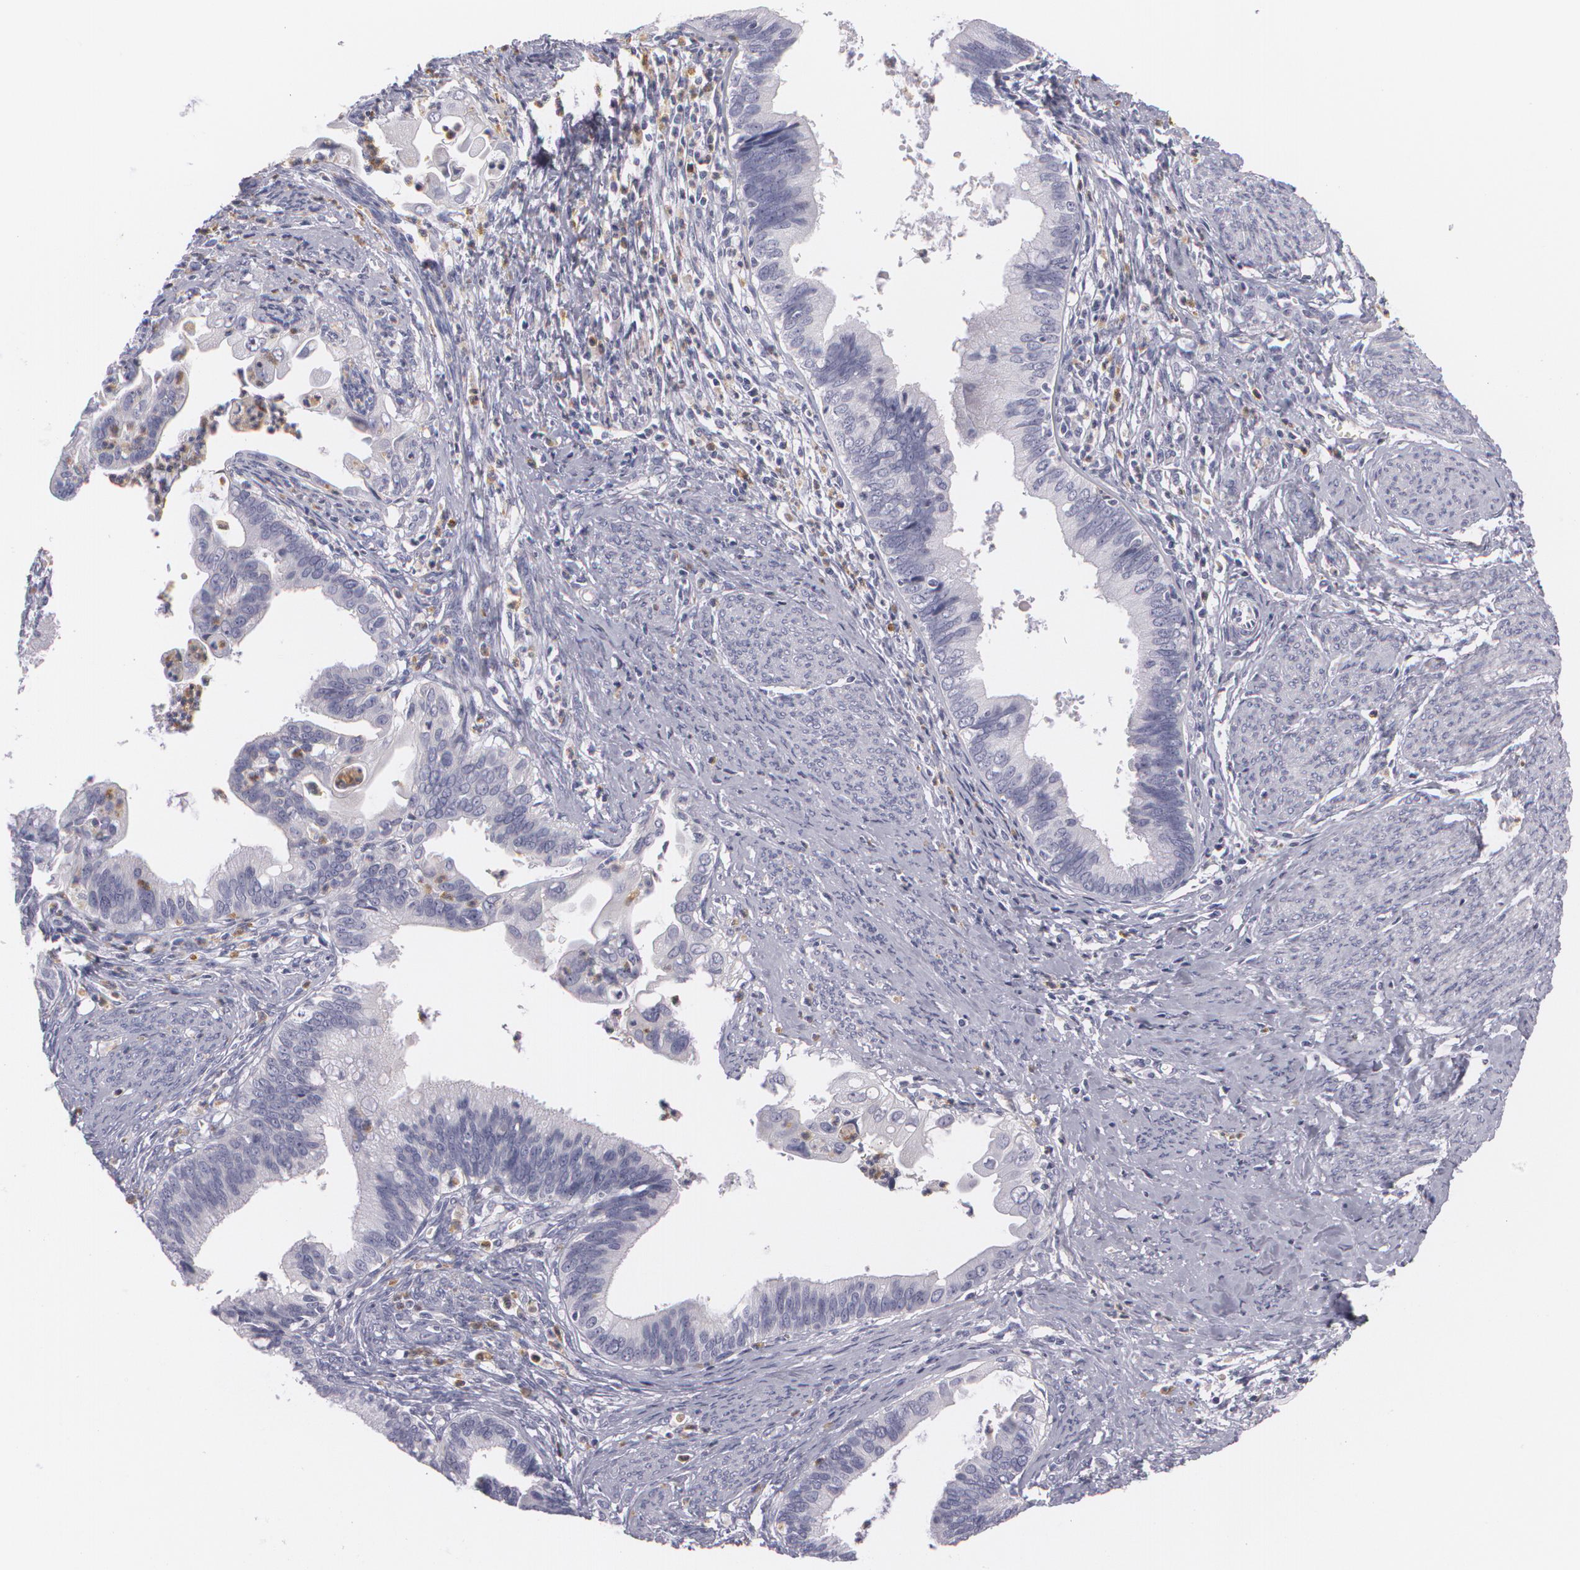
{"staining": {"intensity": "negative", "quantity": "none", "location": "none"}, "tissue": "cervical cancer", "cell_type": "Tumor cells", "image_type": "cancer", "snomed": [{"axis": "morphology", "description": "Adenocarcinoma, NOS"}, {"axis": "topography", "description": "Cervix"}], "caption": "Immunohistochemistry (IHC) of cervical cancer (adenocarcinoma) displays no staining in tumor cells.", "gene": "FAM181A", "patient": {"sex": "female", "age": 47}}